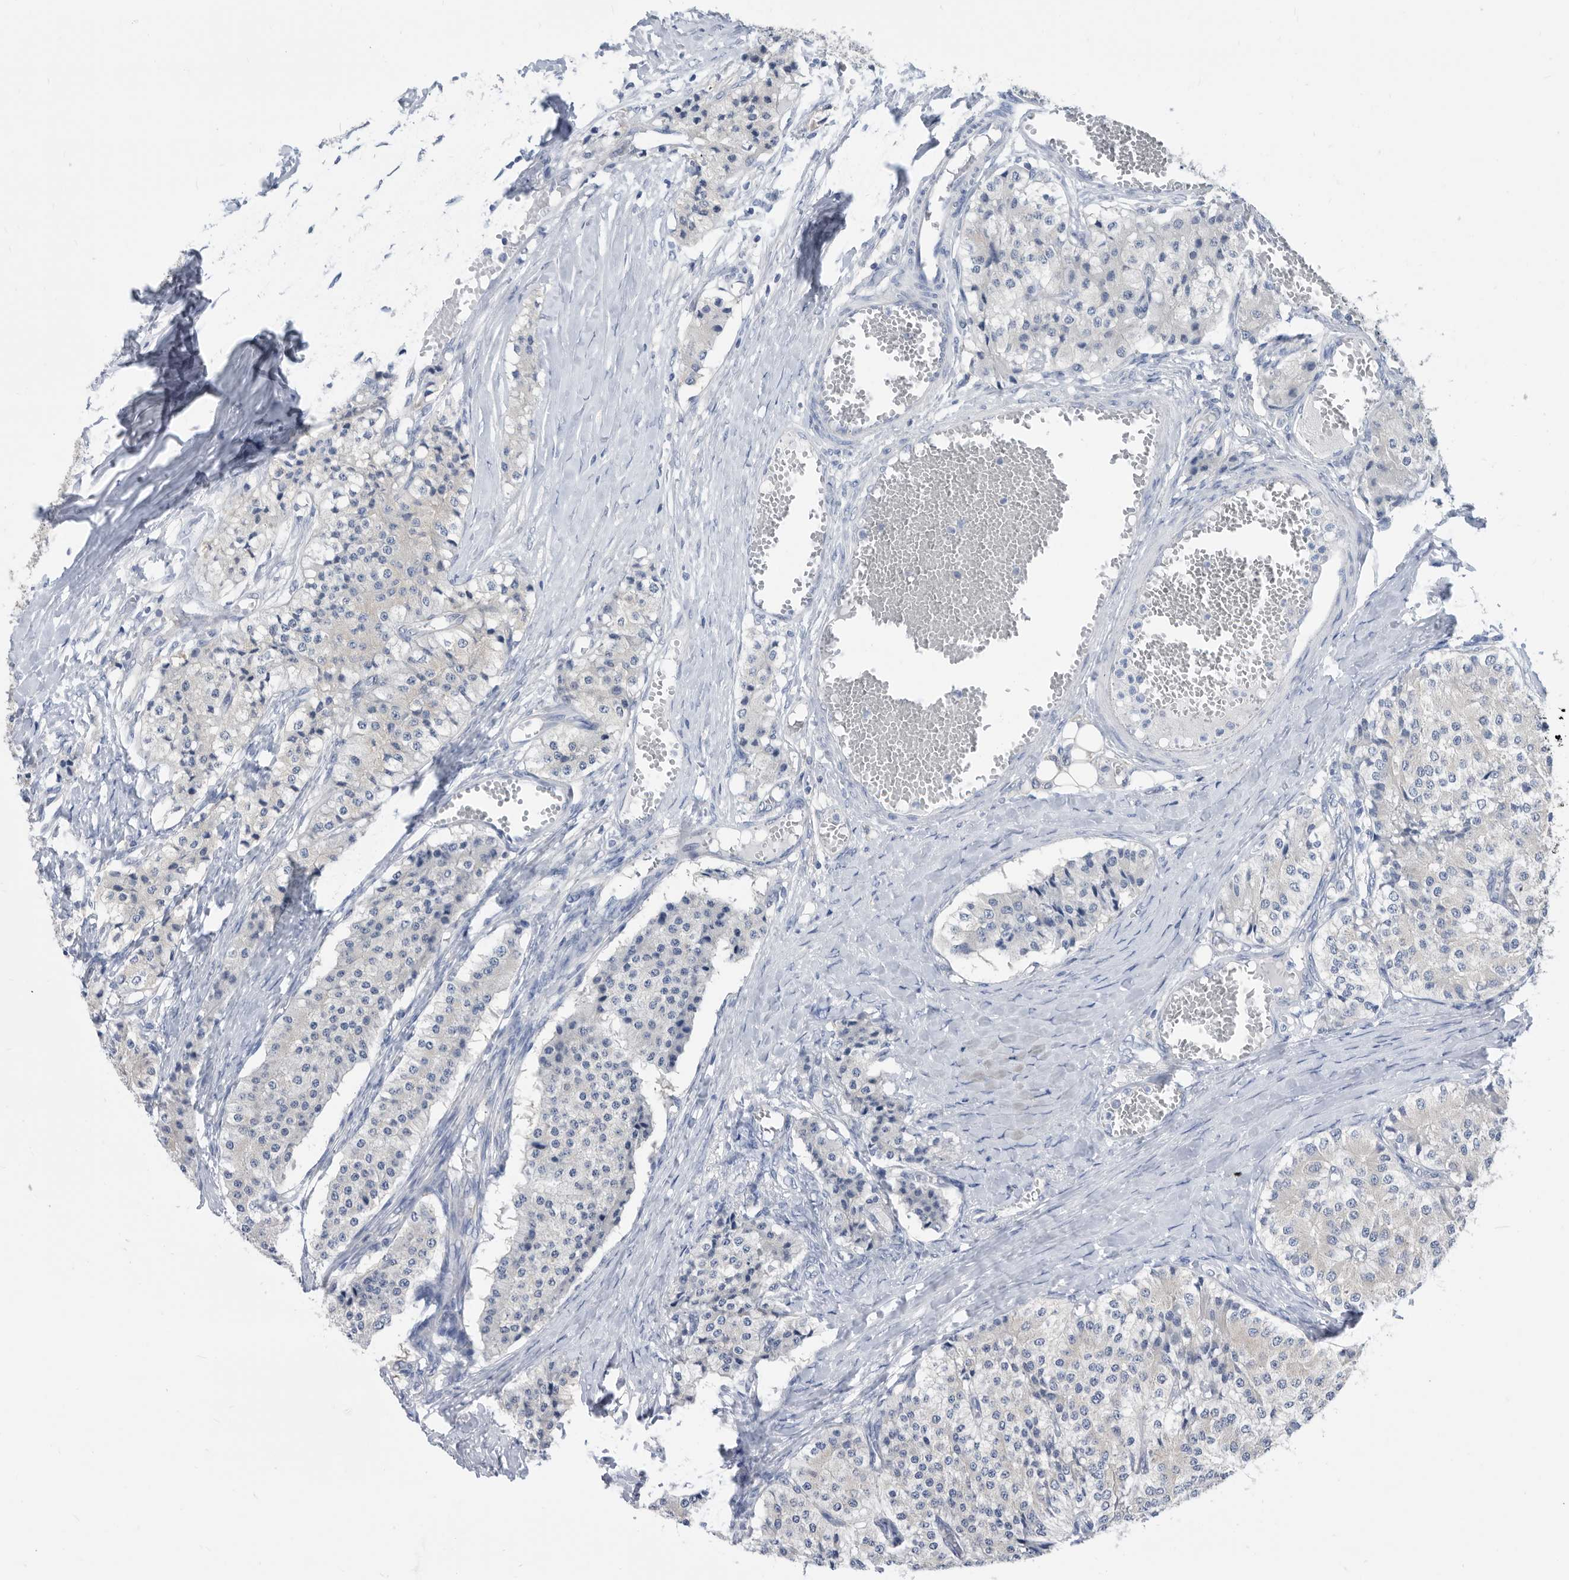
{"staining": {"intensity": "negative", "quantity": "none", "location": "none"}, "tissue": "carcinoid", "cell_type": "Tumor cells", "image_type": "cancer", "snomed": [{"axis": "morphology", "description": "Carcinoid, malignant, NOS"}, {"axis": "topography", "description": "Colon"}], "caption": "Protein analysis of carcinoid (malignant) demonstrates no significant staining in tumor cells. (DAB immunohistochemistry with hematoxylin counter stain).", "gene": "CCT4", "patient": {"sex": "female", "age": 52}}